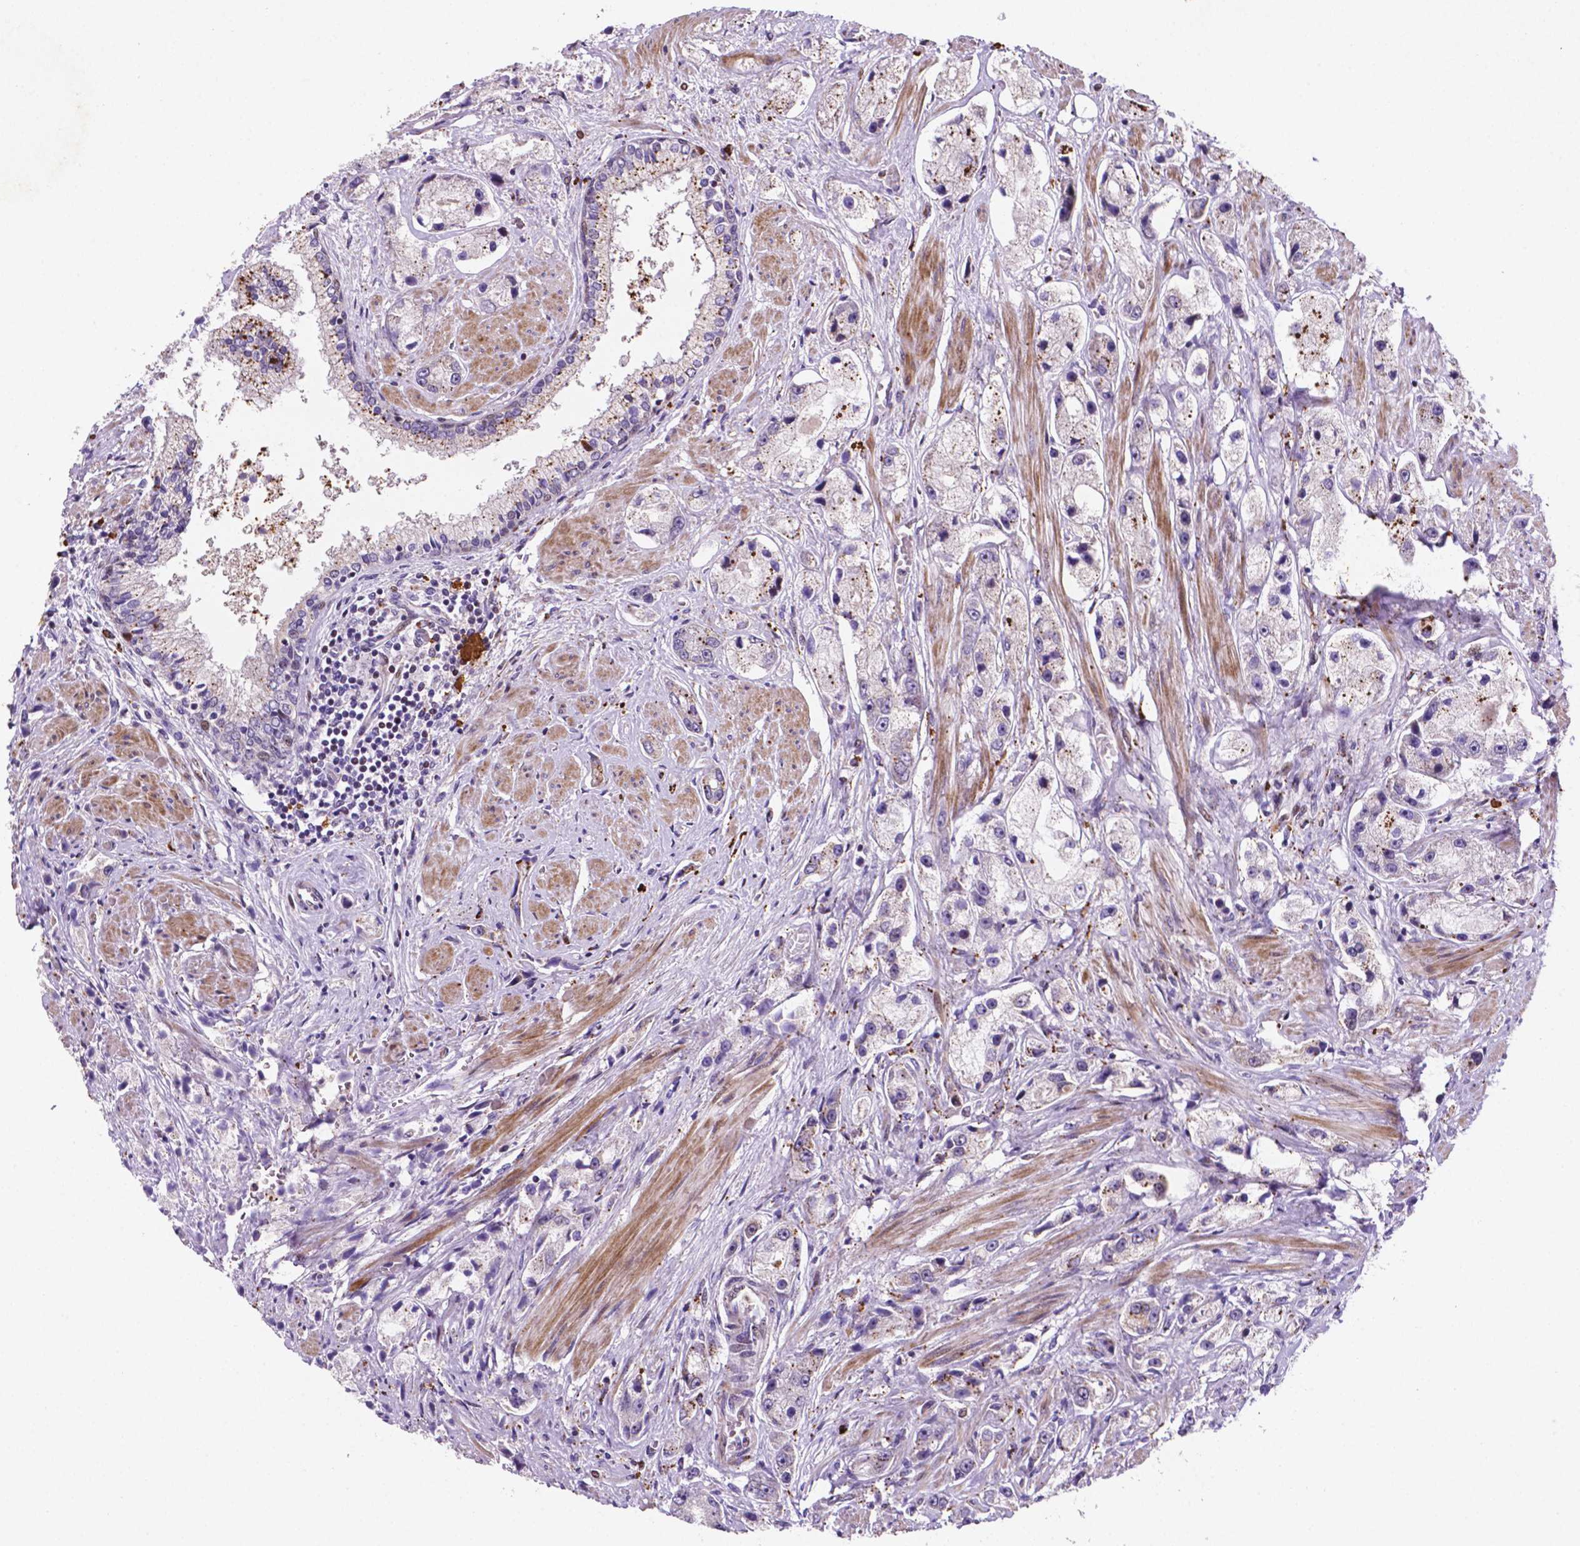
{"staining": {"intensity": "negative", "quantity": "none", "location": "none"}, "tissue": "prostate cancer", "cell_type": "Tumor cells", "image_type": "cancer", "snomed": [{"axis": "morphology", "description": "Adenocarcinoma, High grade"}, {"axis": "topography", "description": "Prostate"}], "caption": "This is a photomicrograph of IHC staining of prostate high-grade adenocarcinoma, which shows no positivity in tumor cells.", "gene": "TM4SF20", "patient": {"sex": "male", "age": 67}}